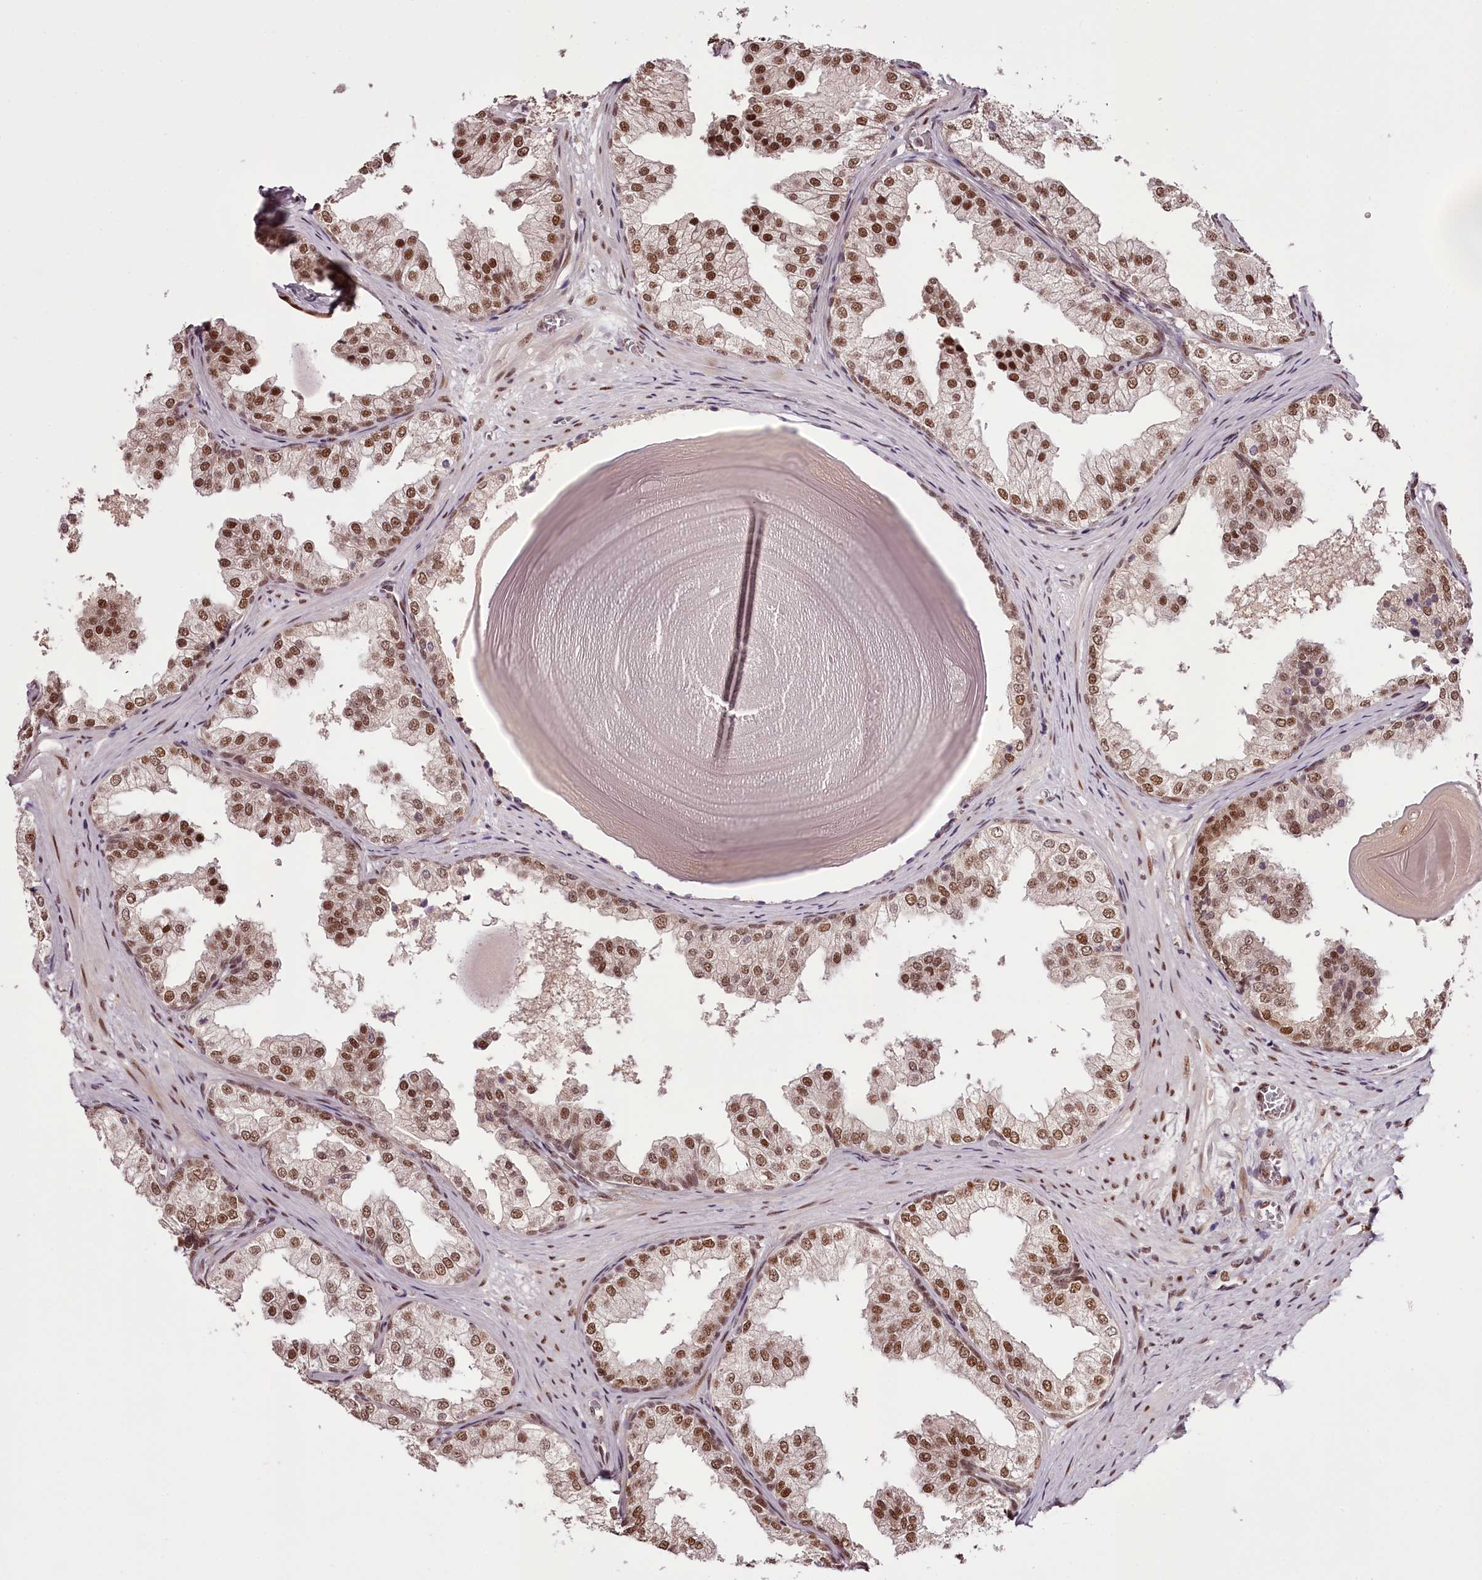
{"staining": {"intensity": "moderate", "quantity": ">75%", "location": "nuclear"}, "tissue": "prostate", "cell_type": "Glandular cells", "image_type": "normal", "snomed": [{"axis": "morphology", "description": "Normal tissue, NOS"}, {"axis": "topography", "description": "Prostate"}], "caption": "IHC histopathology image of benign human prostate stained for a protein (brown), which exhibits medium levels of moderate nuclear expression in about >75% of glandular cells.", "gene": "TTC33", "patient": {"sex": "male", "age": 48}}